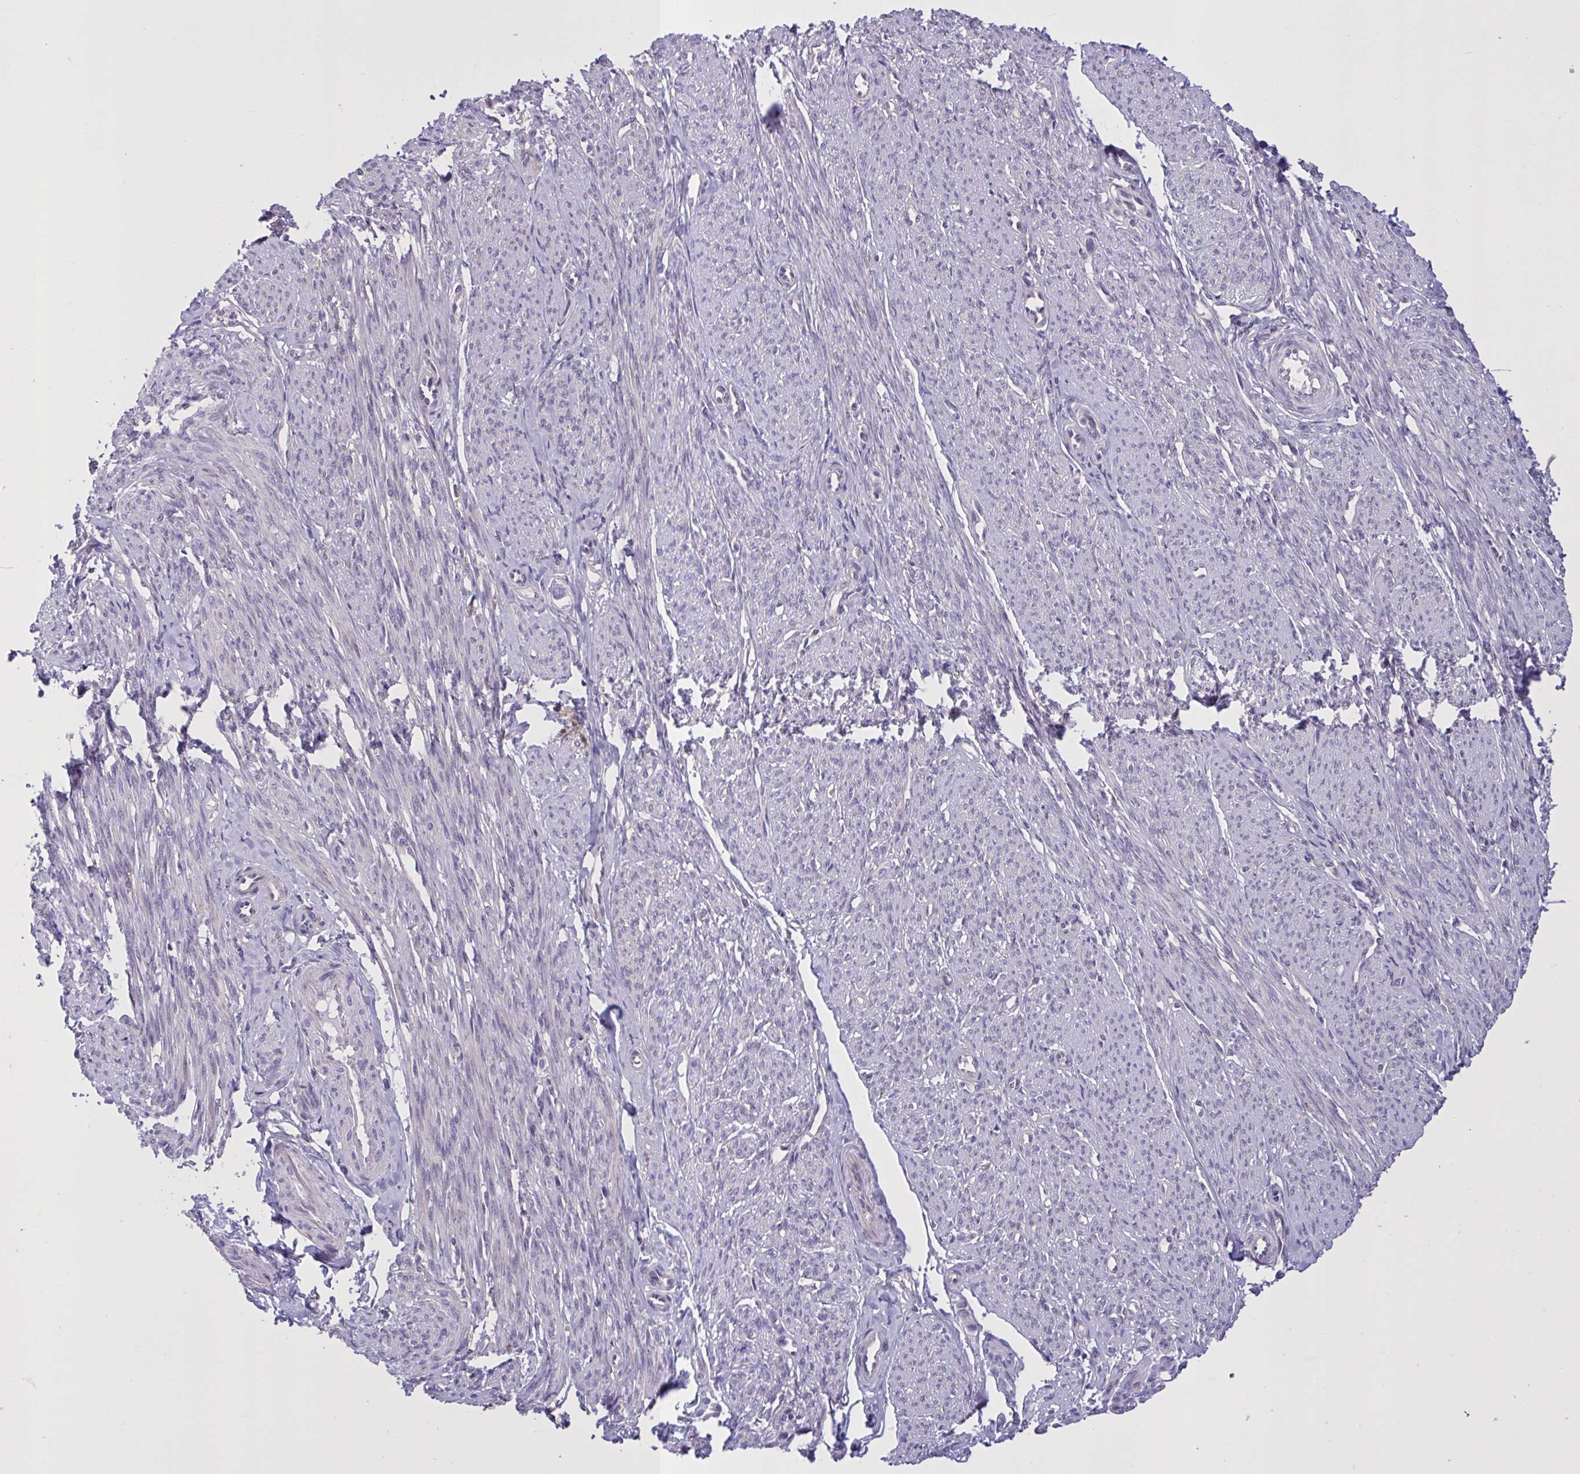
{"staining": {"intensity": "moderate", "quantity": "<25%", "location": "cytoplasmic/membranous"}, "tissue": "smooth muscle", "cell_type": "Smooth muscle cells", "image_type": "normal", "snomed": [{"axis": "morphology", "description": "Normal tissue, NOS"}, {"axis": "topography", "description": "Smooth muscle"}], "caption": "An image of smooth muscle stained for a protein displays moderate cytoplasmic/membranous brown staining in smooth muscle cells. (DAB (3,3'-diaminobenzidine) IHC with brightfield microscopy, high magnification).", "gene": "MRGPRX2", "patient": {"sex": "female", "age": 65}}